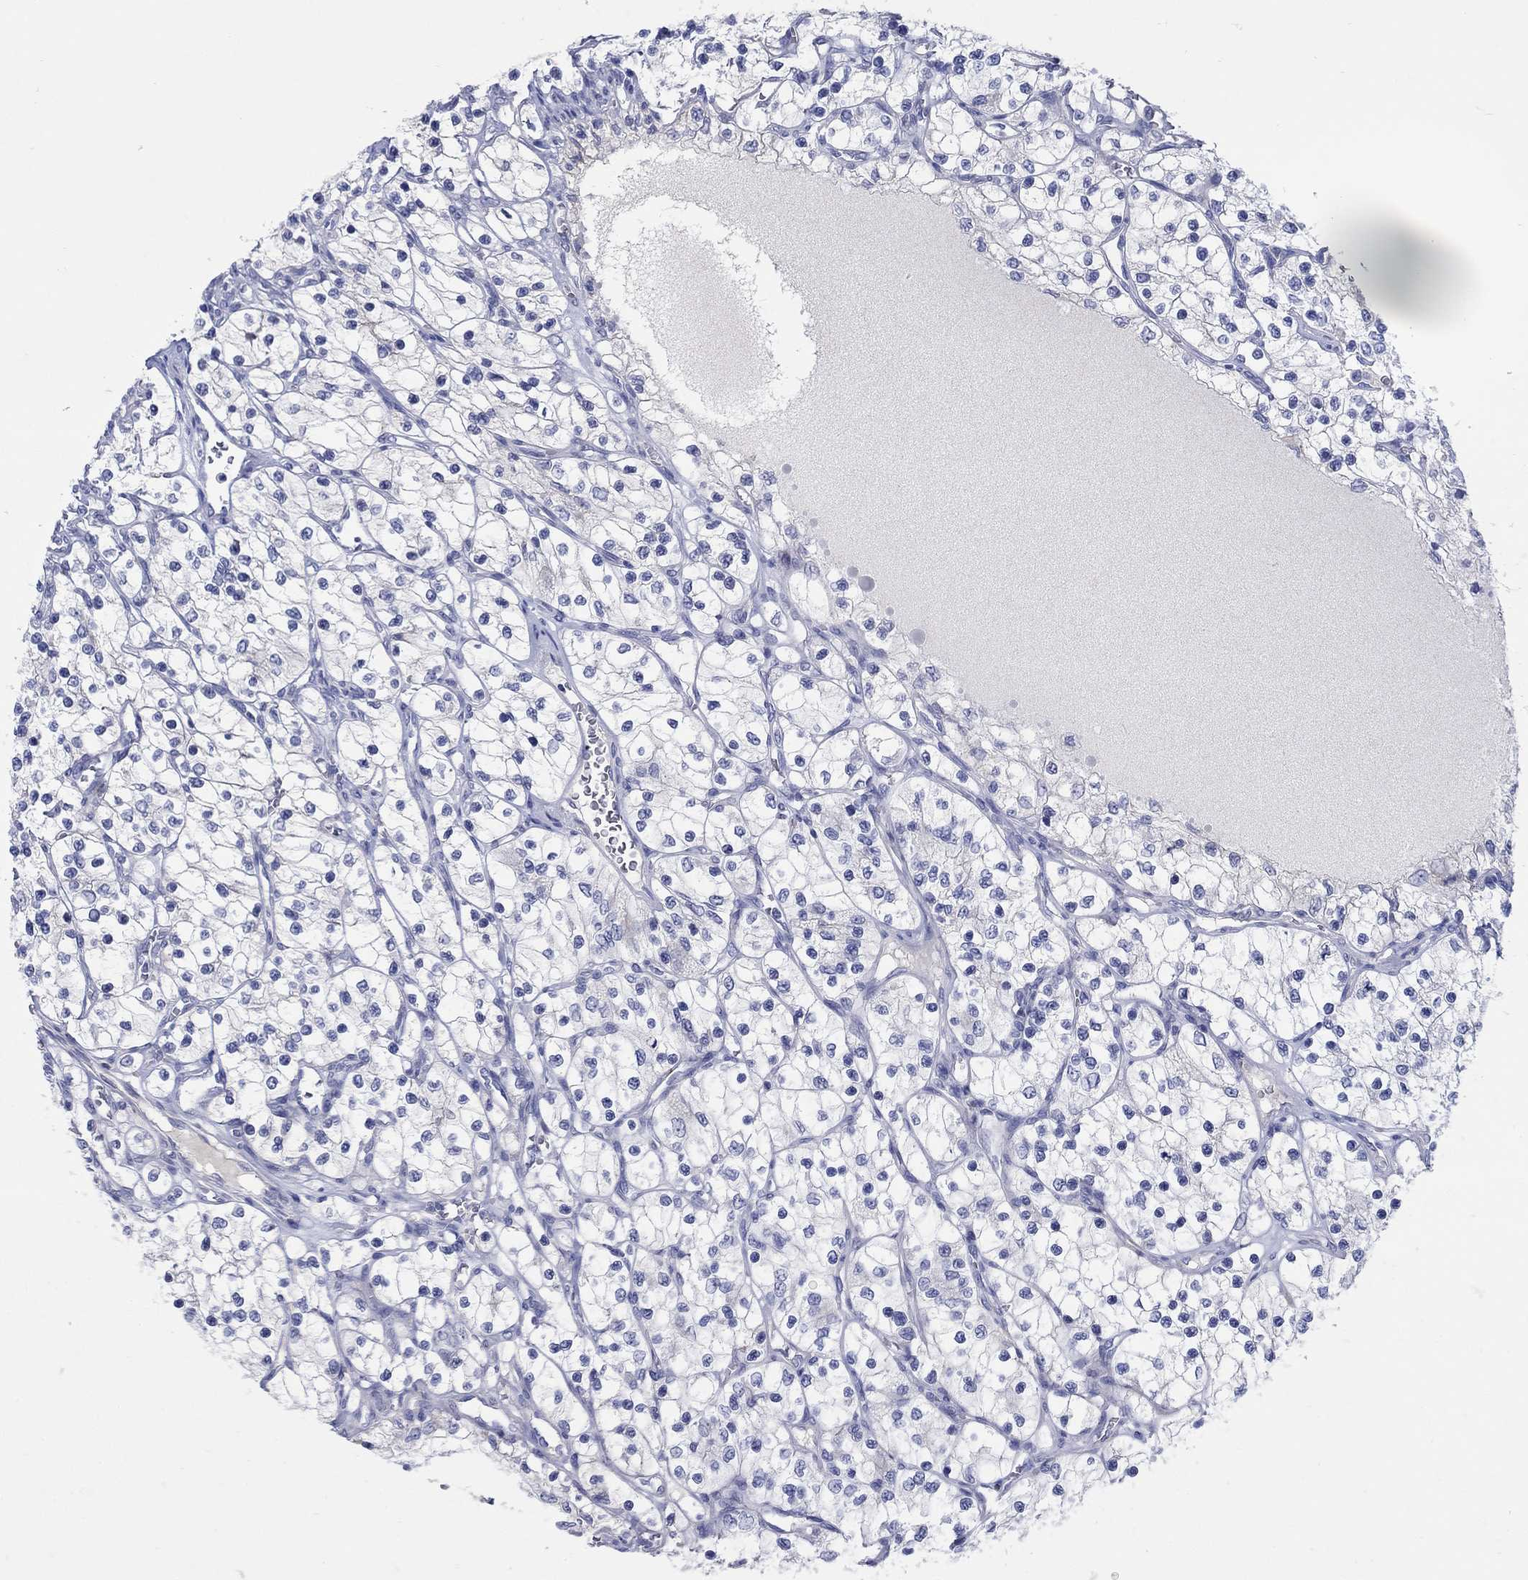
{"staining": {"intensity": "negative", "quantity": "none", "location": "none"}, "tissue": "renal cancer", "cell_type": "Tumor cells", "image_type": "cancer", "snomed": [{"axis": "morphology", "description": "Adenocarcinoma, NOS"}, {"axis": "topography", "description": "Kidney"}], "caption": "Human renal cancer stained for a protein using IHC demonstrates no positivity in tumor cells.", "gene": "REEP2", "patient": {"sex": "female", "age": 69}}